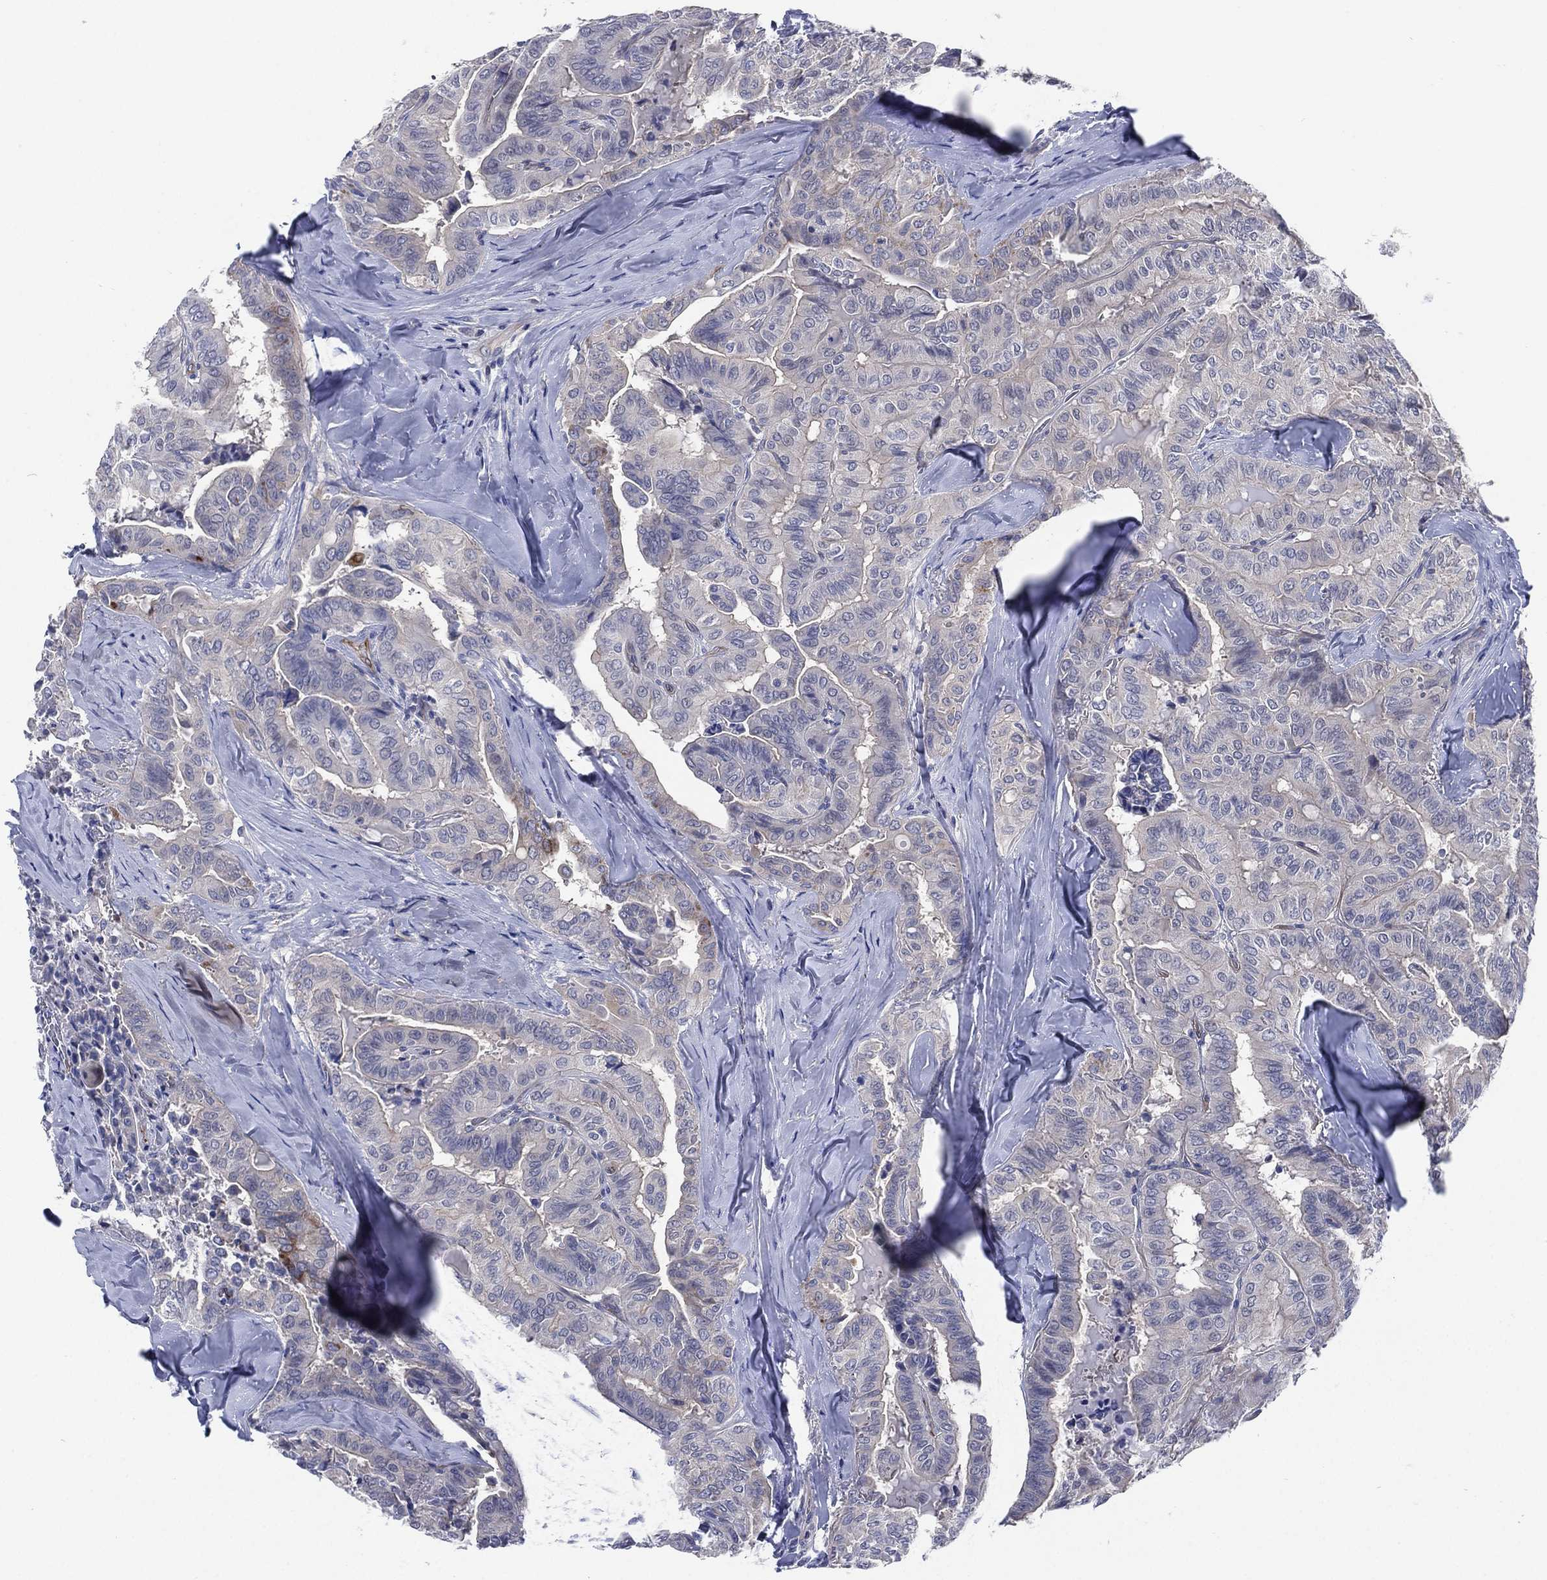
{"staining": {"intensity": "negative", "quantity": "none", "location": "none"}, "tissue": "thyroid cancer", "cell_type": "Tumor cells", "image_type": "cancer", "snomed": [{"axis": "morphology", "description": "Papillary adenocarcinoma, NOS"}, {"axis": "topography", "description": "Thyroid gland"}], "caption": "Immunohistochemistry (IHC) image of human thyroid cancer stained for a protein (brown), which exhibits no positivity in tumor cells.", "gene": "C5orf46", "patient": {"sex": "female", "age": 68}}